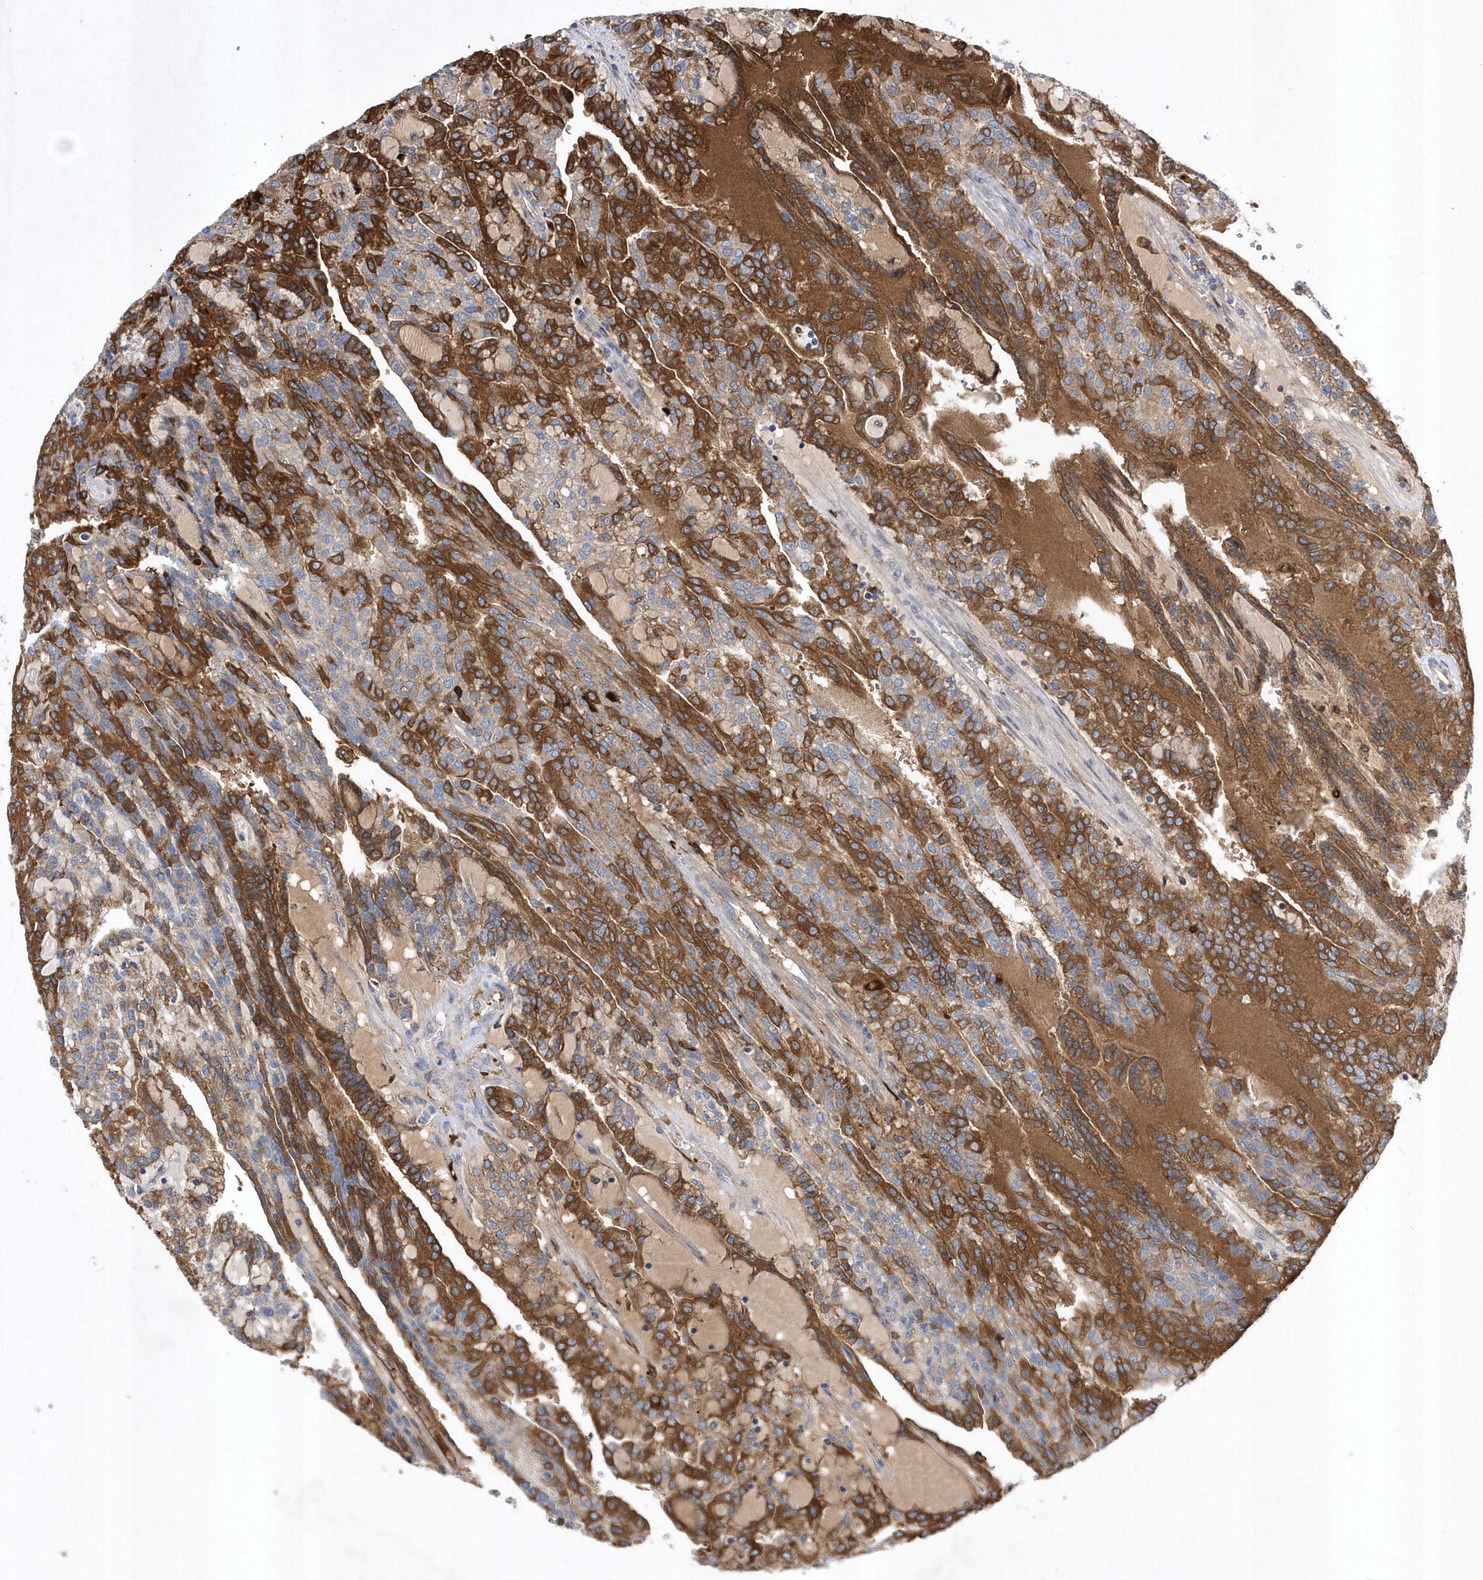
{"staining": {"intensity": "strong", "quantity": "25%-75%", "location": "cytoplasmic/membranous"}, "tissue": "renal cancer", "cell_type": "Tumor cells", "image_type": "cancer", "snomed": [{"axis": "morphology", "description": "Adenocarcinoma, NOS"}, {"axis": "topography", "description": "Kidney"}], "caption": "Immunohistochemistry (IHC) staining of adenocarcinoma (renal), which displays high levels of strong cytoplasmic/membranous expression in about 25%-75% of tumor cells indicating strong cytoplasmic/membranous protein expression. The staining was performed using DAB (3,3'-diaminobenzidine) (brown) for protein detection and nuclei were counterstained in hematoxylin (blue).", "gene": "LONRF2", "patient": {"sex": "male", "age": 63}}